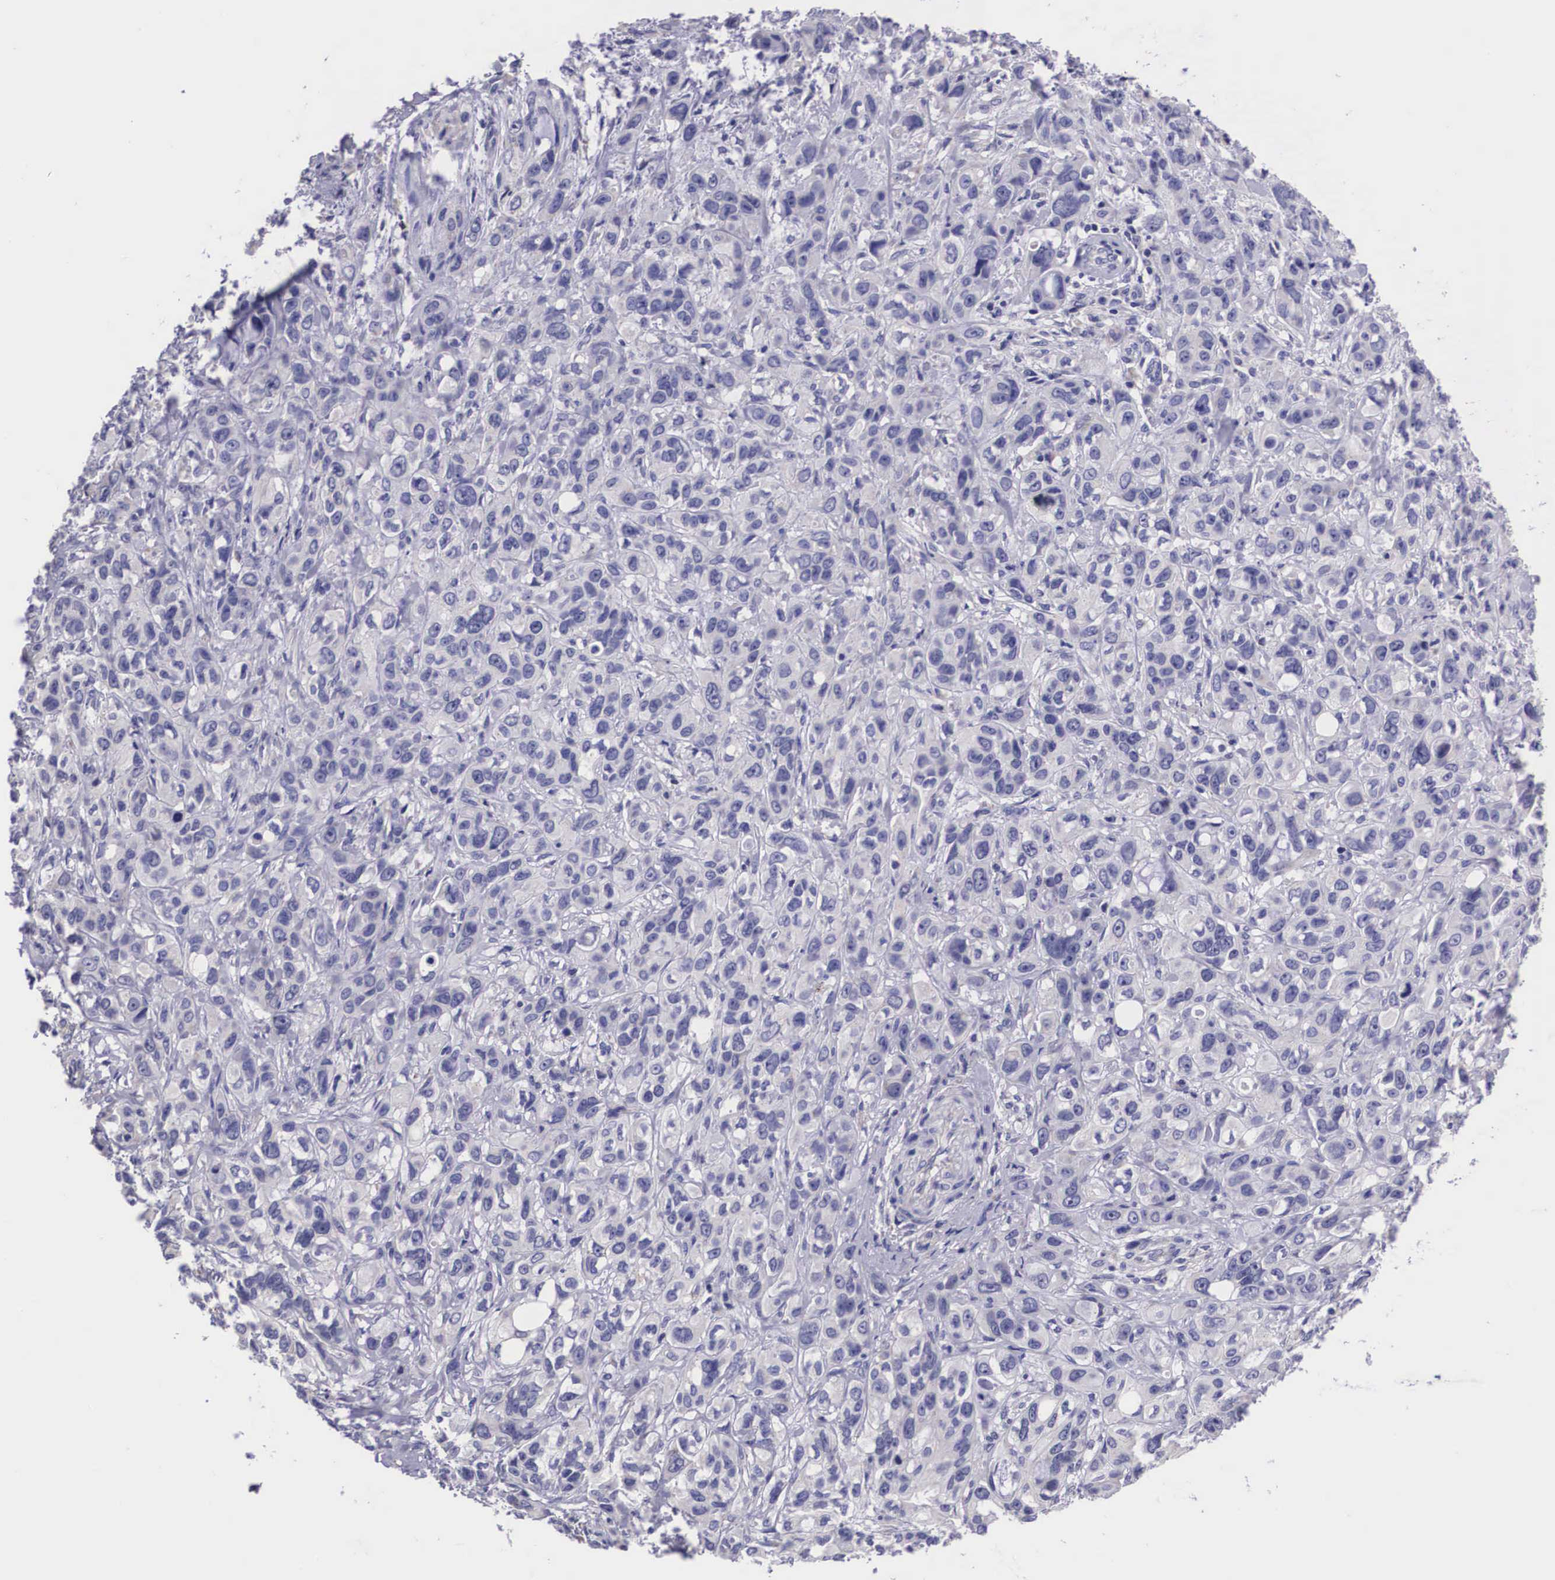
{"staining": {"intensity": "negative", "quantity": "none", "location": "none"}, "tissue": "stomach cancer", "cell_type": "Tumor cells", "image_type": "cancer", "snomed": [{"axis": "morphology", "description": "Adenocarcinoma, NOS"}, {"axis": "topography", "description": "Stomach, upper"}], "caption": "The histopathology image exhibits no staining of tumor cells in stomach cancer. (Brightfield microscopy of DAB (3,3'-diaminobenzidine) immunohistochemistry (IHC) at high magnification).", "gene": "ARG2", "patient": {"sex": "male", "age": 47}}